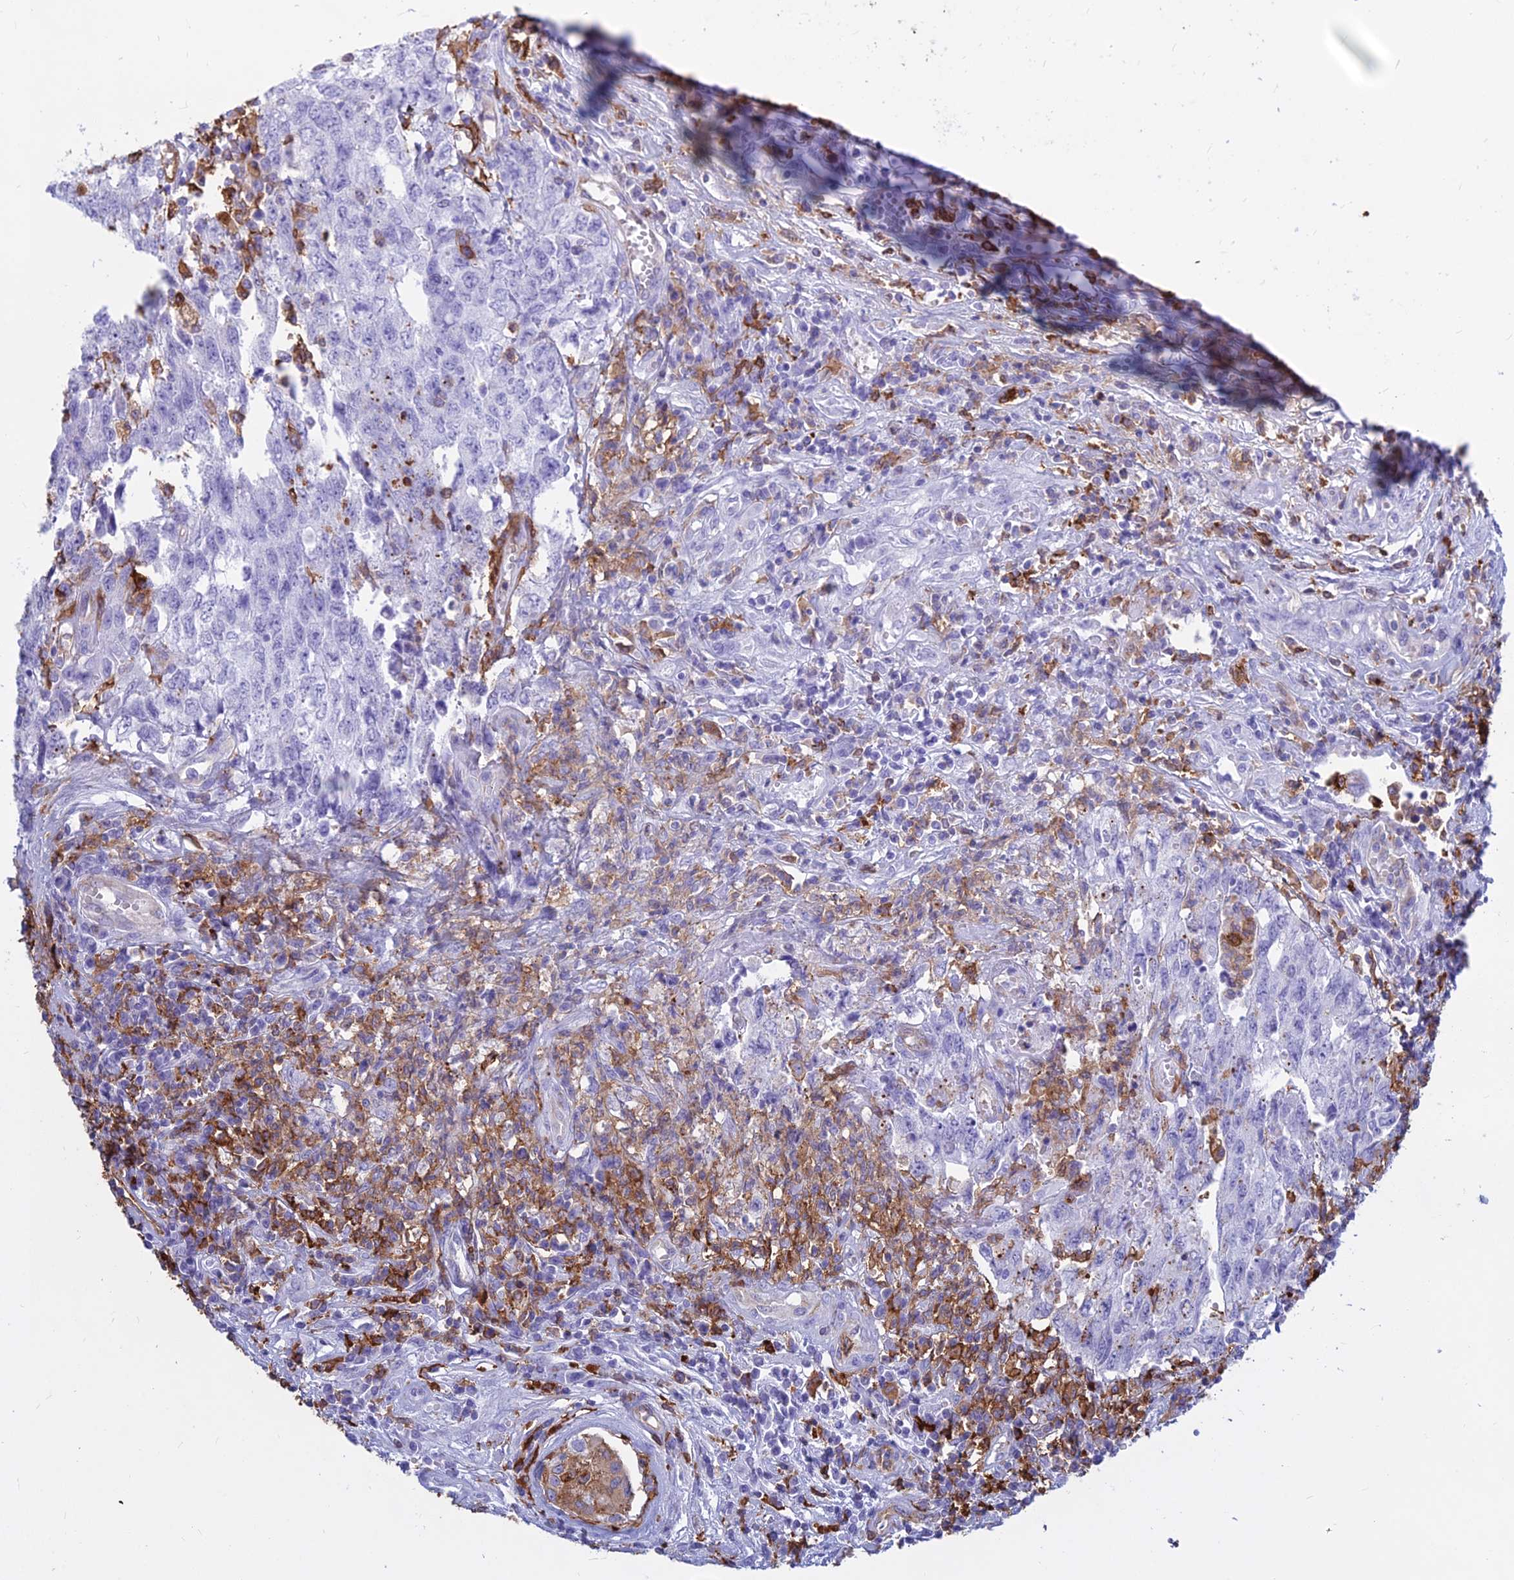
{"staining": {"intensity": "negative", "quantity": "none", "location": "none"}, "tissue": "testis cancer", "cell_type": "Tumor cells", "image_type": "cancer", "snomed": [{"axis": "morphology", "description": "Carcinoma, Embryonal, NOS"}, {"axis": "topography", "description": "Testis"}], "caption": "This is an IHC image of embryonal carcinoma (testis). There is no expression in tumor cells.", "gene": "HLA-DRB1", "patient": {"sex": "male", "age": 34}}